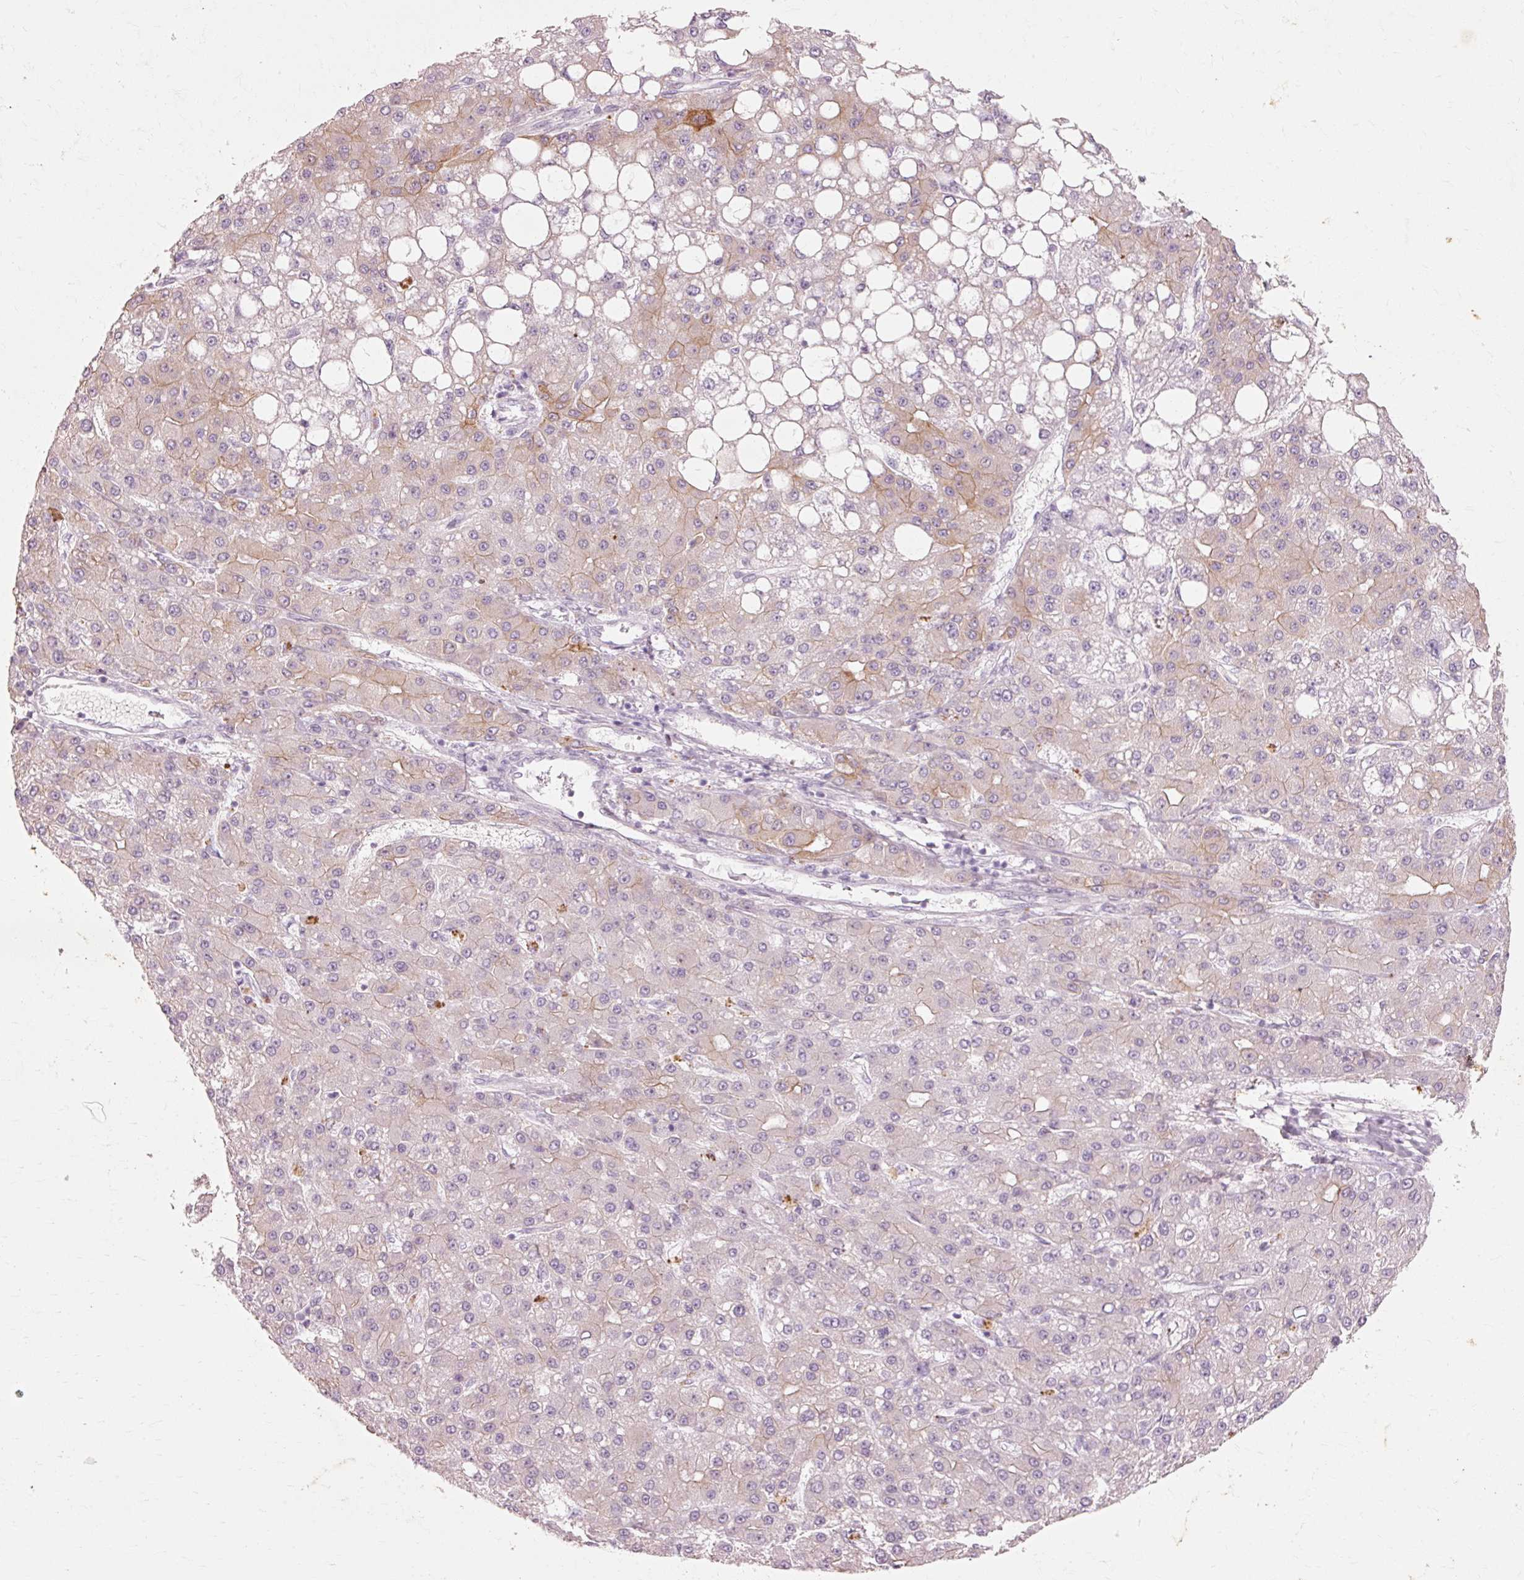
{"staining": {"intensity": "weak", "quantity": "<25%", "location": "cytoplasmic/membranous"}, "tissue": "liver cancer", "cell_type": "Tumor cells", "image_type": "cancer", "snomed": [{"axis": "morphology", "description": "Carcinoma, Hepatocellular, NOS"}, {"axis": "topography", "description": "Liver"}], "caption": "IHC image of human hepatocellular carcinoma (liver) stained for a protein (brown), which displays no staining in tumor cells.", "gene": "TRIM73", "patient": {"sex": "male", "age": 67}}